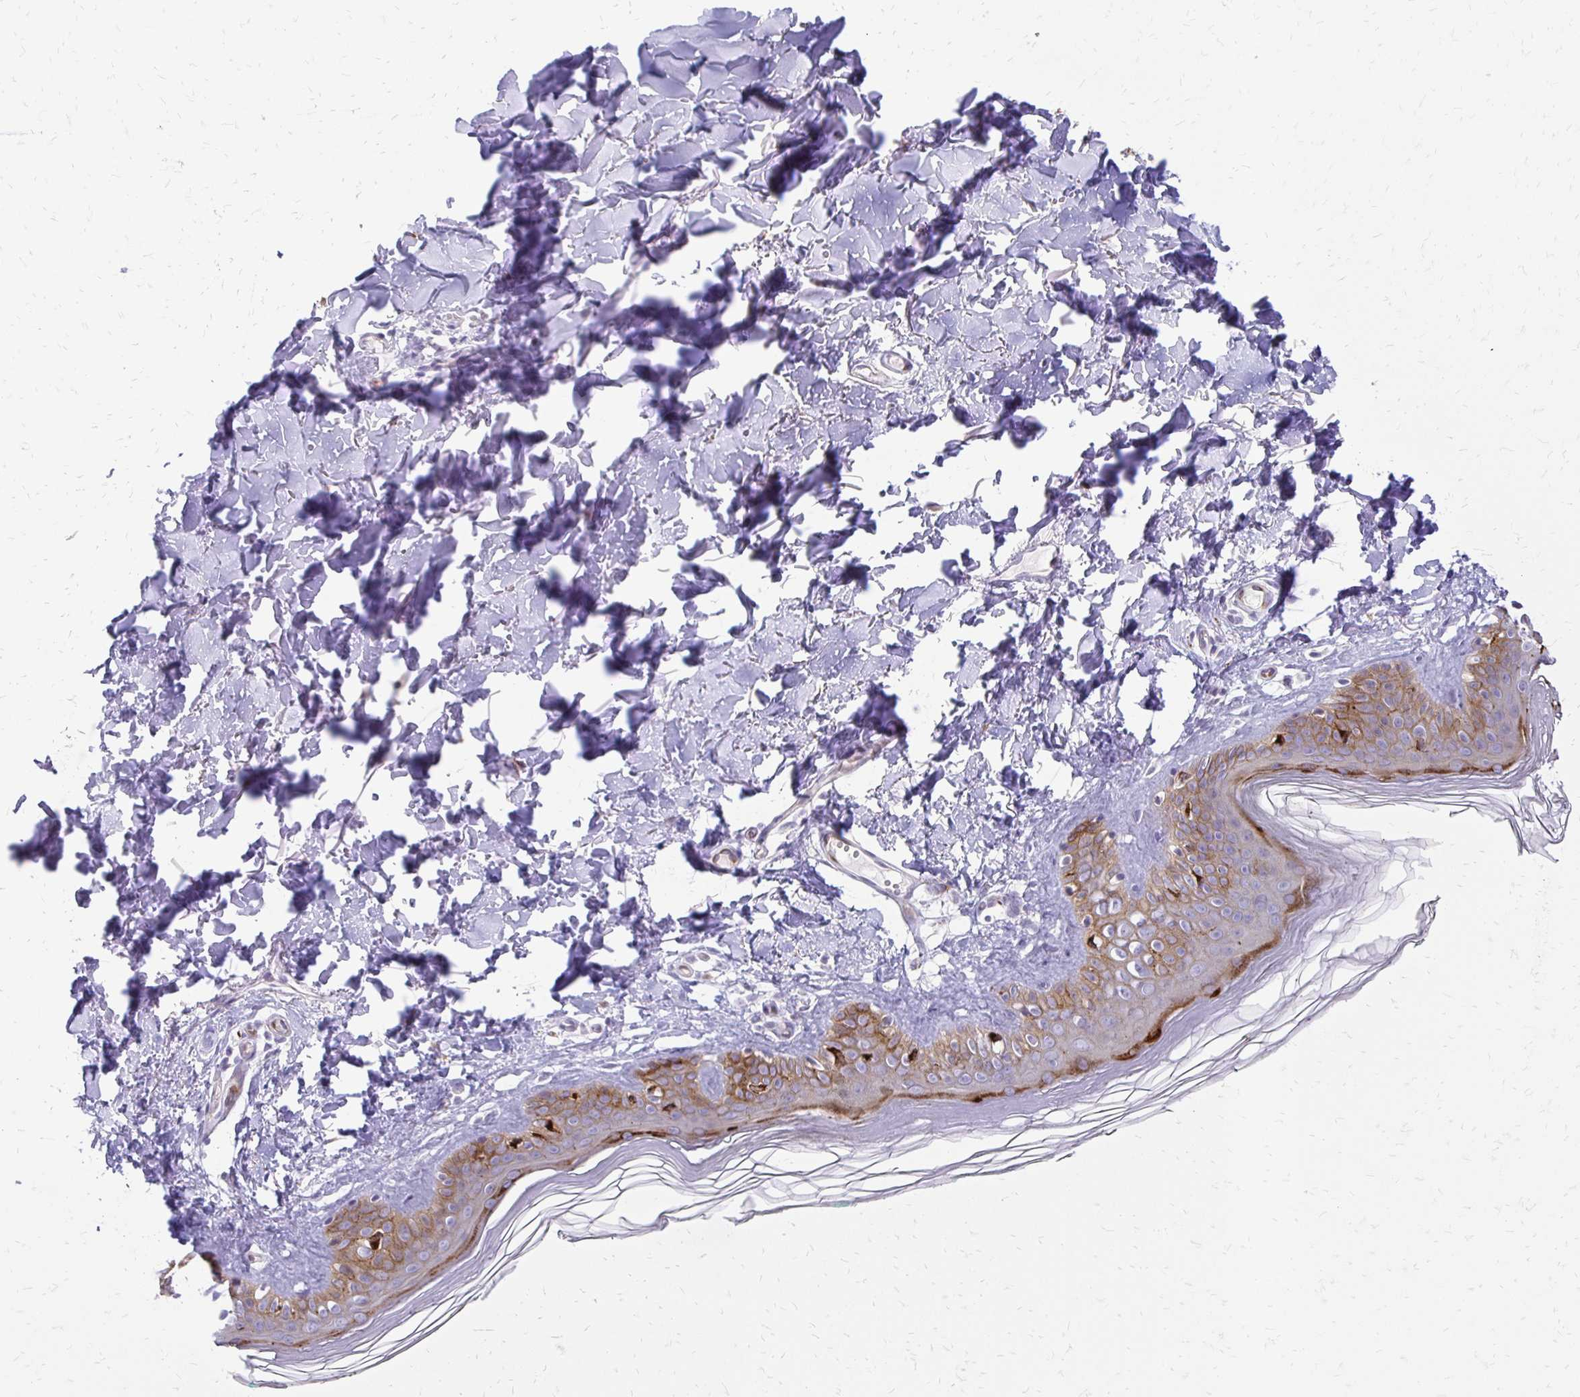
{"staining": {"intensity": "negative", "quantity": "none", "location": "none"}, "tissue": "skin", "cell_type": "Fibroblasts", "image_type": "normal", "snomed": [{"axis": "morphology", "description": "Normal tissue, NOS"}, {"axis": "topography", "description": "Skin"}, {"axis": "topography", "description": "Peripheral nerve tissue"}], "caption": "Image shows no significant protein expression in fibroblasts of benign skin.", "gene": "EPYC", "patient": {"sex": "female", "age": 45}}